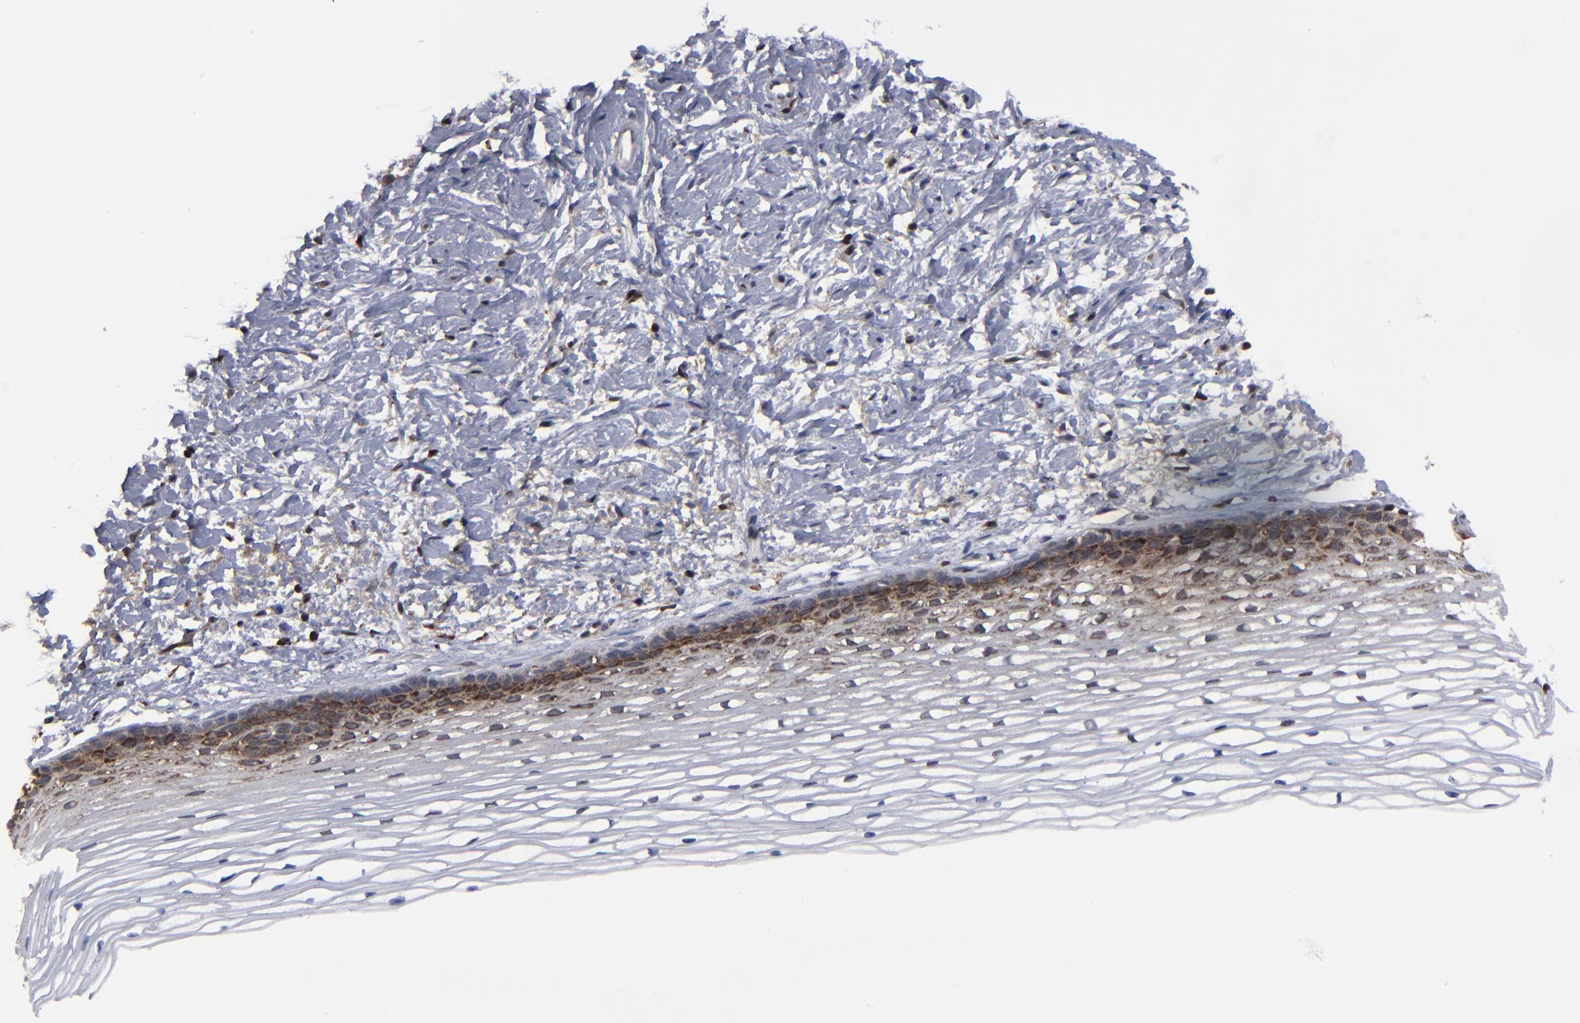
{"staining": {"intensity": "moderate", "quantity": ">75%", "location": "cytoplasmic/membranous"}, "tissue": "cervix", "cell_type": "Glandular cells", "image_type": "normal", "snomed": [{"axis": "morphology", "description": "Normal tissue, NOS"}, {"axis": "topography", "description": "Cervix"}], "caption": "Protein staining demonstrates moderate cytoplasmic/membranous staining in approximately >75% of glandular cells in benign cervix.", "gene": "KIAA2026", "patient": {"sex": "female", "age": 77}}